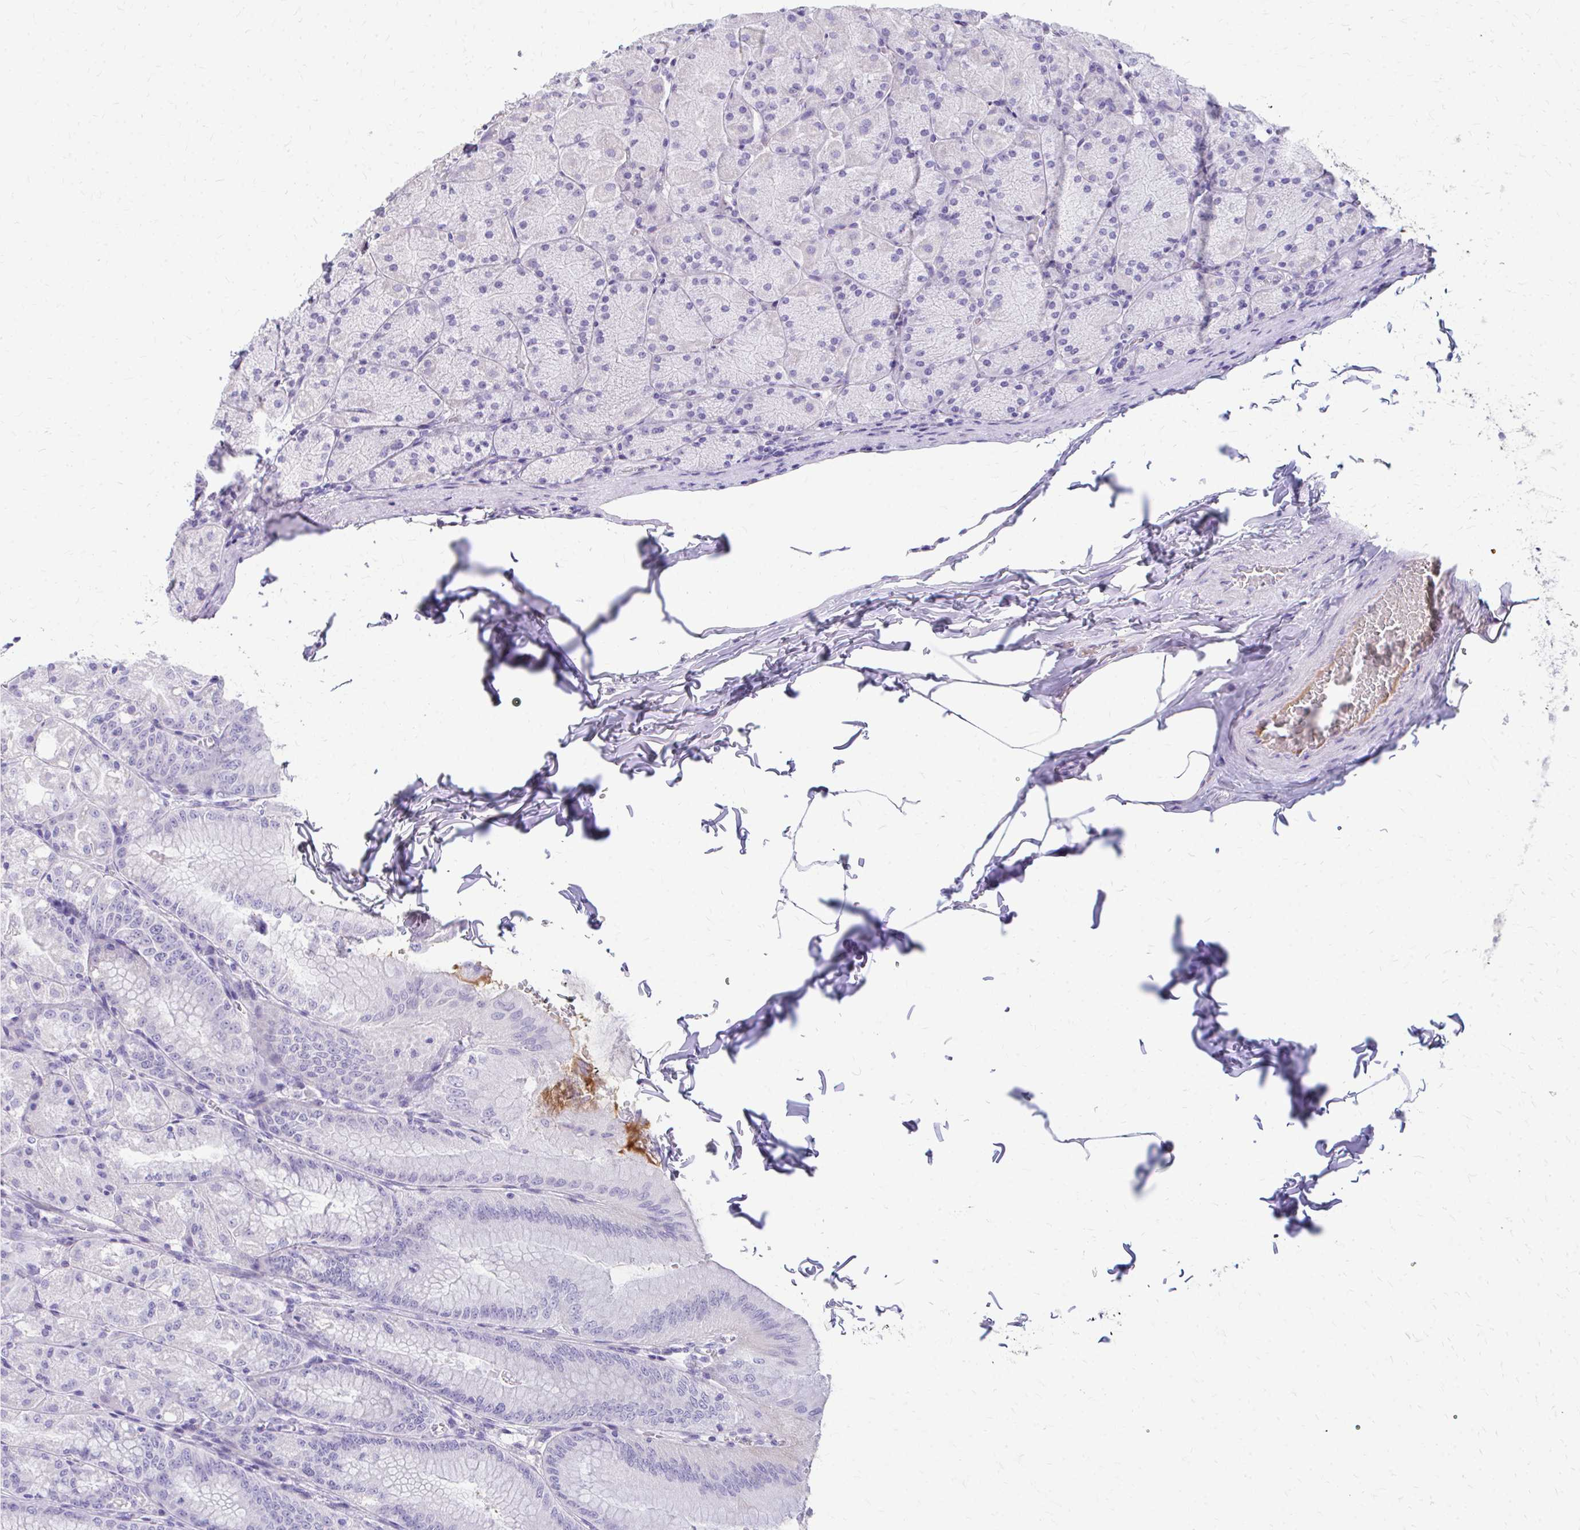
{"staining": {"intensity": "negative", "quantity": "none", "location": "none"}, "tissue": "stomach", "cell_type": "Glandular cells", "image_type": "normal", "snomed": [{"axis": "morphology", "description": "Normal tissue, NOS"}, {"axis": "topography", "description": "Stomach, upper"}], "caption": "Immunohistochemistry (IHC) image of unremarkable stomach: human stomach stained with DAB exhibits no significant protein positivity in glandular cells.", "gene": "CFH", "patient": {"sex": "female", "age": 56}}